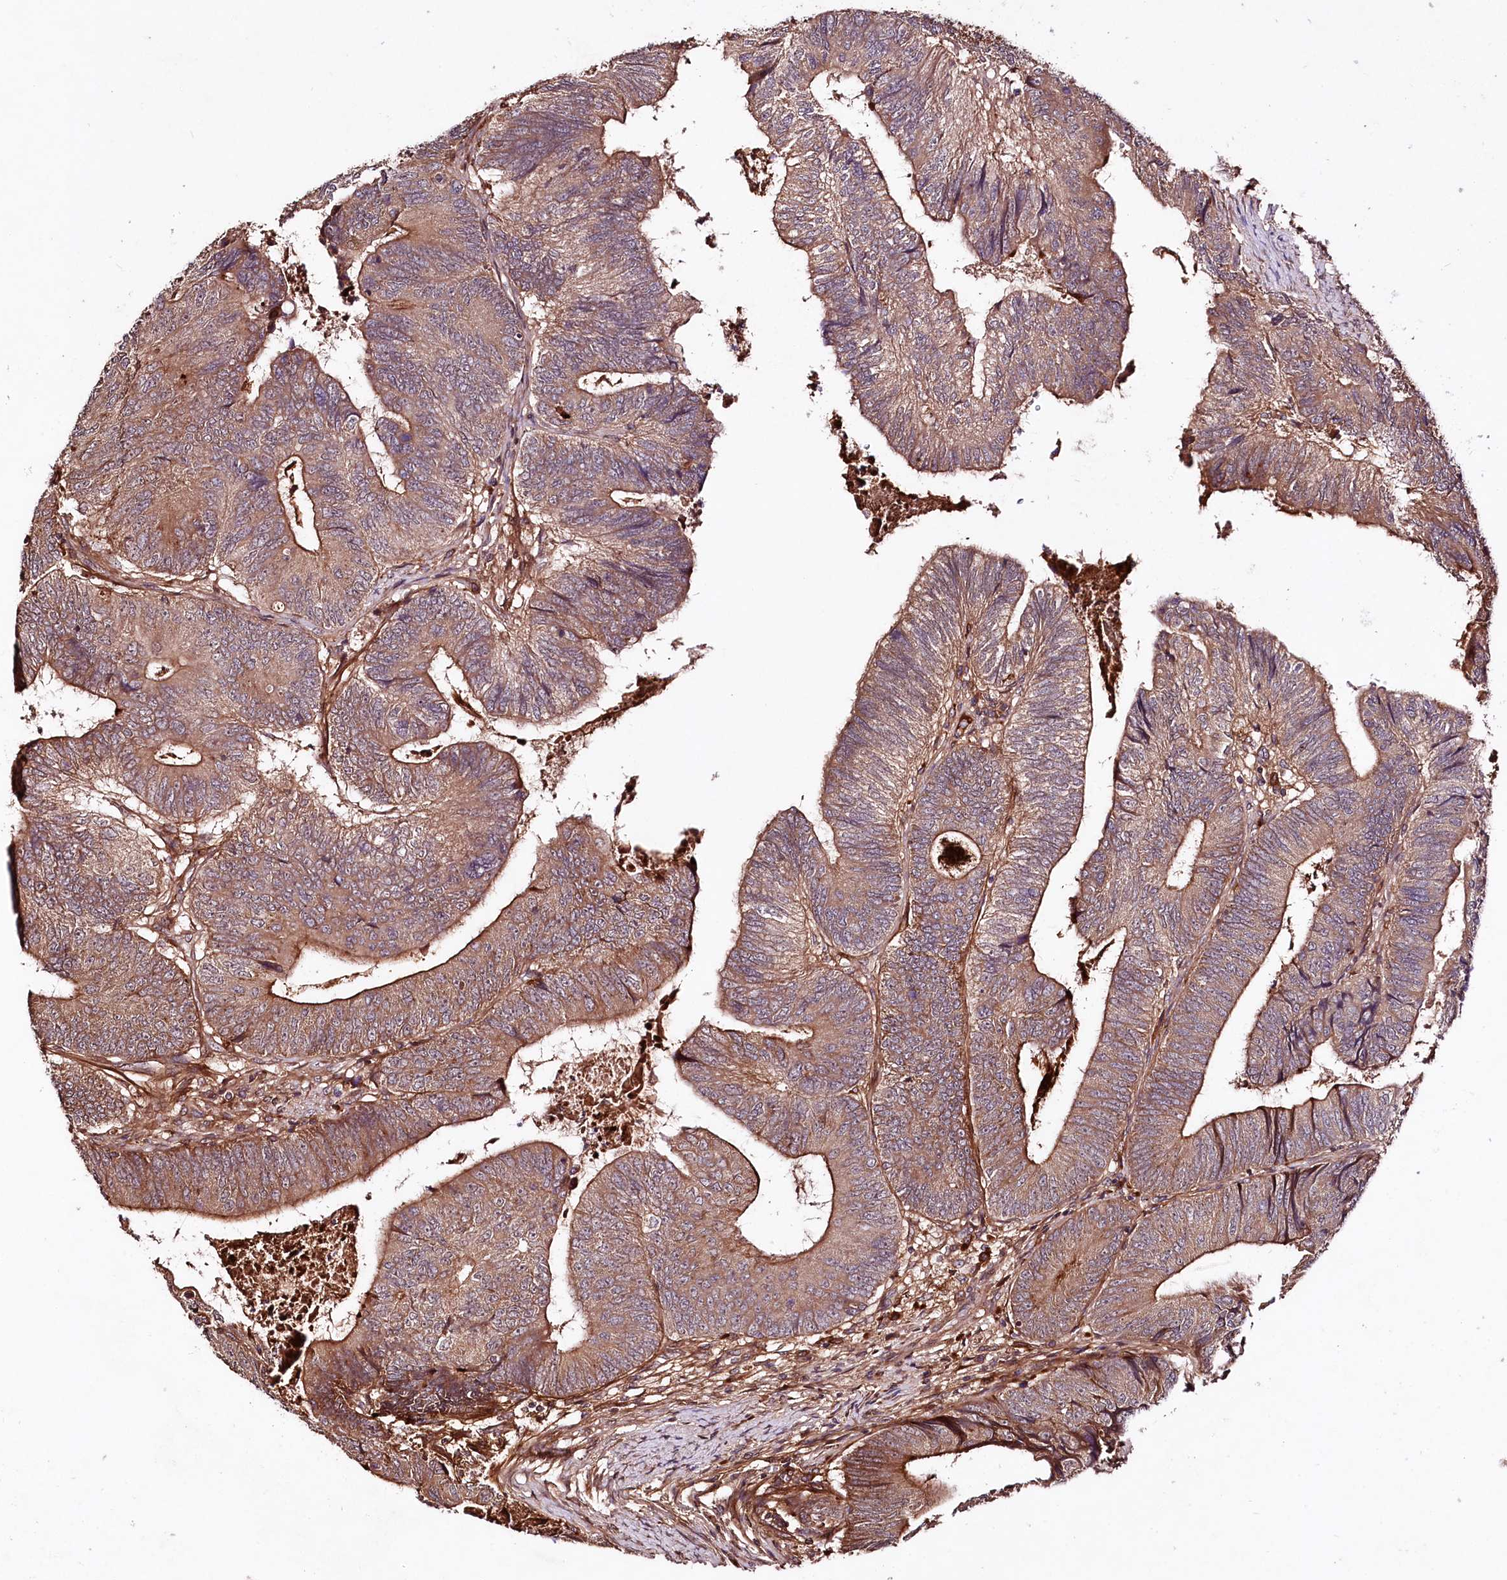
{"staining": {"intensity": "moderate", "quantity": ">75%", "location": "cytoplasmic/membranous"}, "tissue": "colorectal cancer", "cell_type": "Tumor cells", "image_type": "cancer", "snomed": [{"axis": "morphology", "description": "Adenocarcinoma, NOS"}, {"axis": "topography", "description": "Colon"}], "caption": "Immunohistochemical staining of adenocarcinoma (colorectal) reveals moderate cytoplasmic/membranous protein positivity in about >75% of tumor cells.", "gene": "TNPO3", "patient": {"sex": "female", "age": 67}}